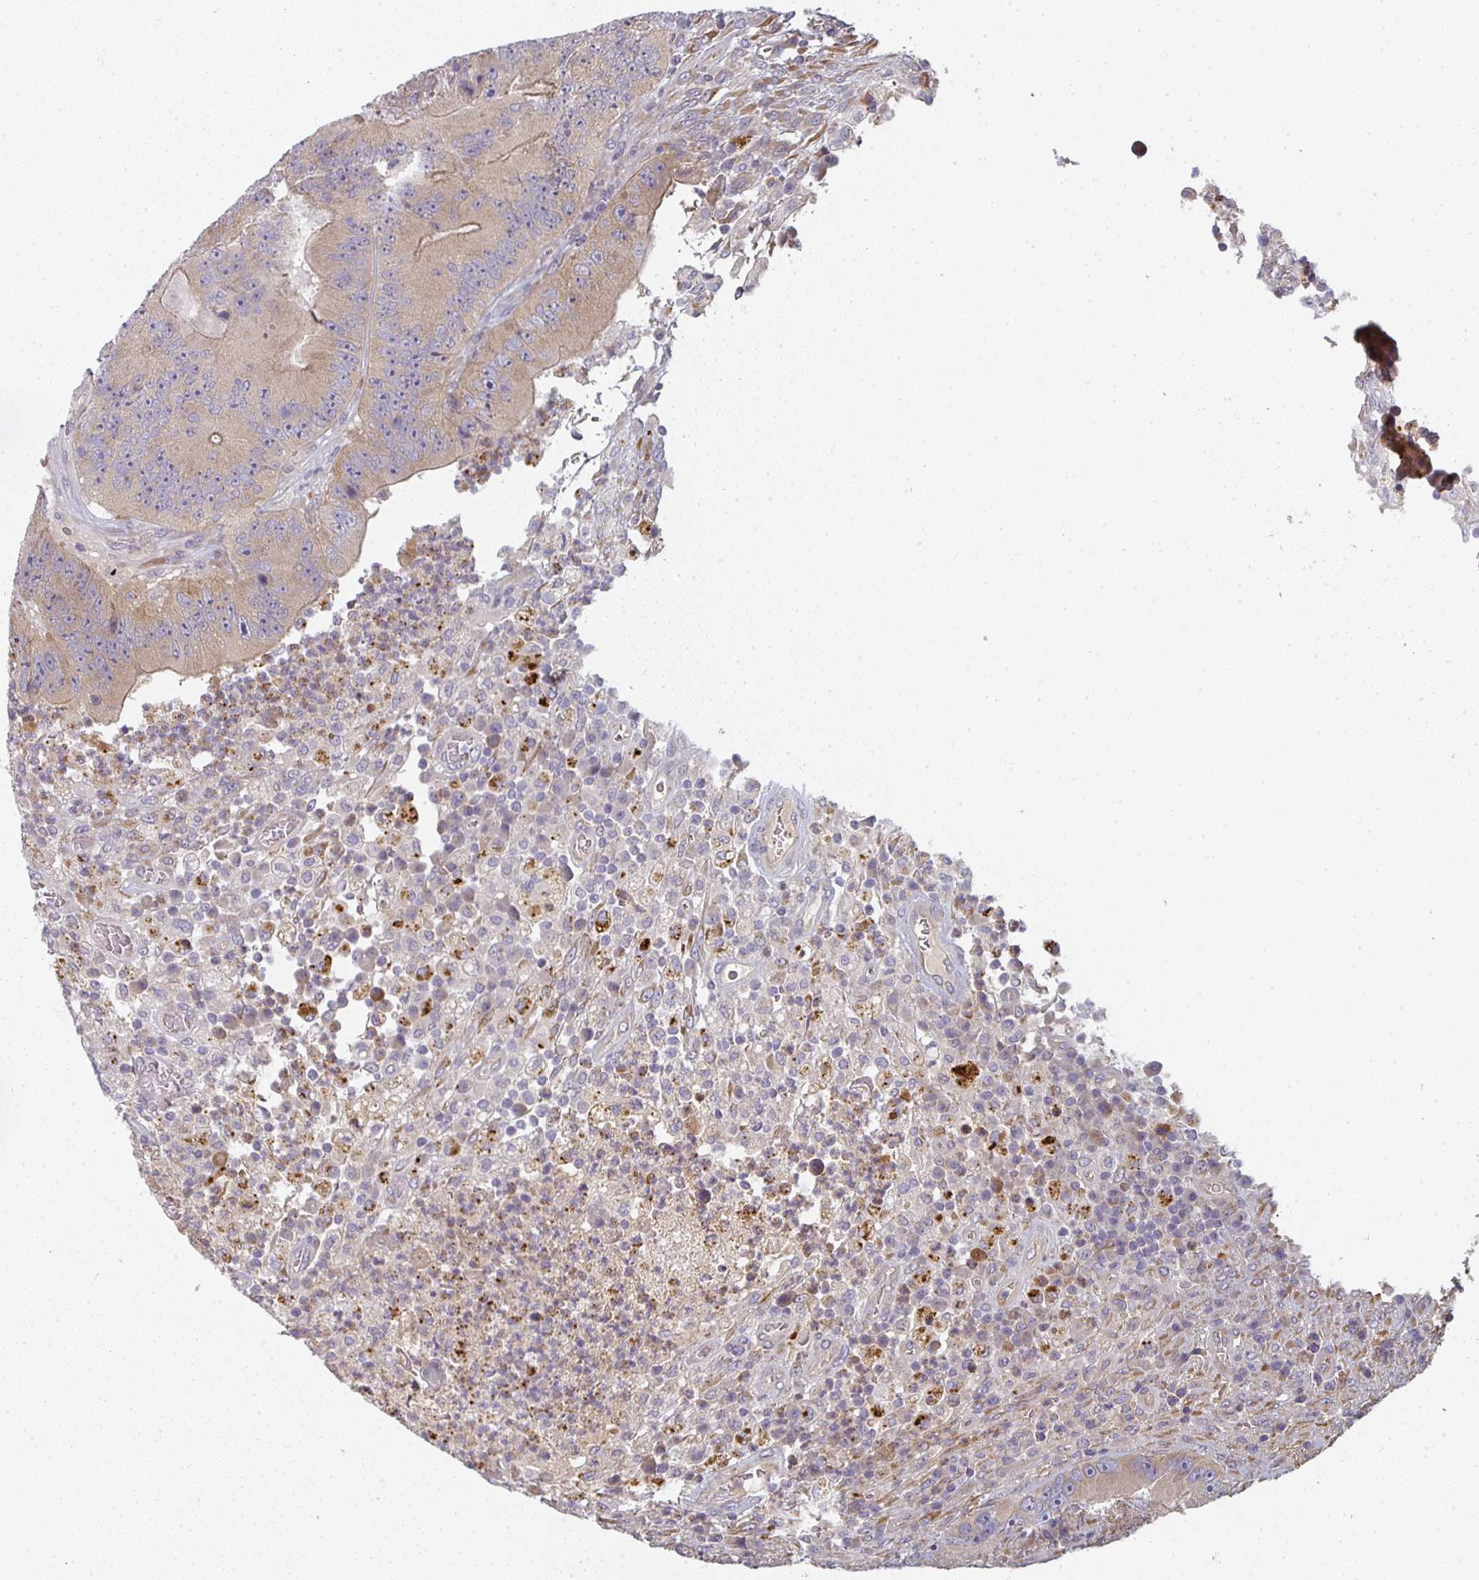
{"staining": {"intensity": "weak", "quantity": "25%-75%", "location": "cytoplasmic/membranous"}, "tissue": "colorectal cancer", "cell_type": "Tumor cells", "image_type": "cancer", "snomed": [{"axis": "morphology", "description": "Adenocarcinoma, NOS"}, {"axis": "topography", "description": "Colon"}], "caption": "Colorectal adenocarcinoma stained for a protein (brown) demonstrates weak cytoplasmic/membranous positive staining in about 25%-75% of tumor cells.", "gene": "CTHRC1", "patient": {"sex": "female", "age": 86}}